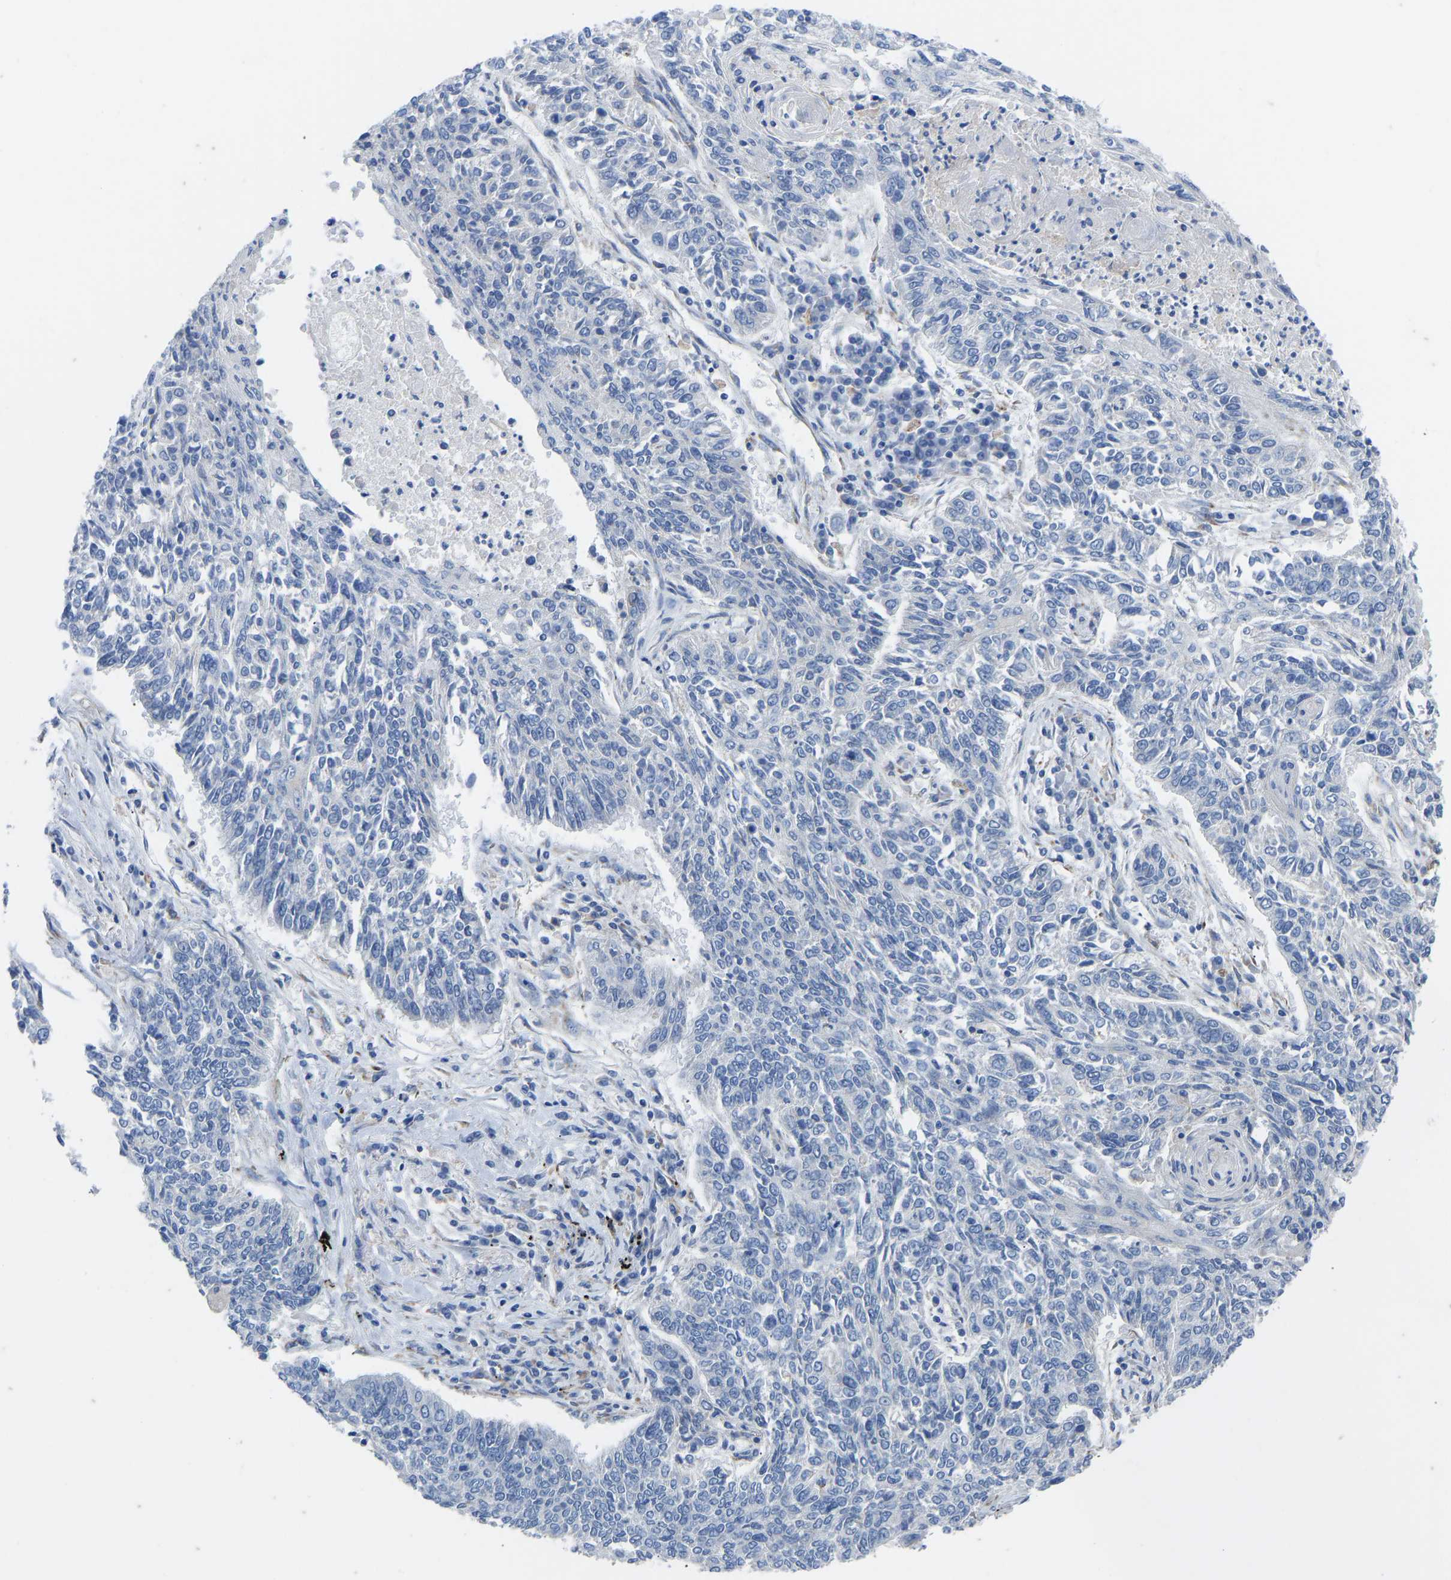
{"staining": {"intensity": "negative", "quantity": "none", "location": "none"}, "tissue": "lung cancer", "cell_type": "Tumor cells", "image_type": "cancer", "snomed": [{"axis": "morphology", "description": "Normal tissue, NOS"}, {"axis": "morphology", "description": "Squamous cell carcinoma, NOS"}, {"axis": "topography", "description": "Cartilage tissue"}, {"axis": "topography", "description": "Bronchus"}, {"axis": "topography", "description": "Lung"}], "caption": "DAB immunohistochemical staining of squamous cell carcinoma (lung) shows no significant positivity in tumor cells.", "gene": "OLIG2", "patient": {"sex": "female", "age": 49}}